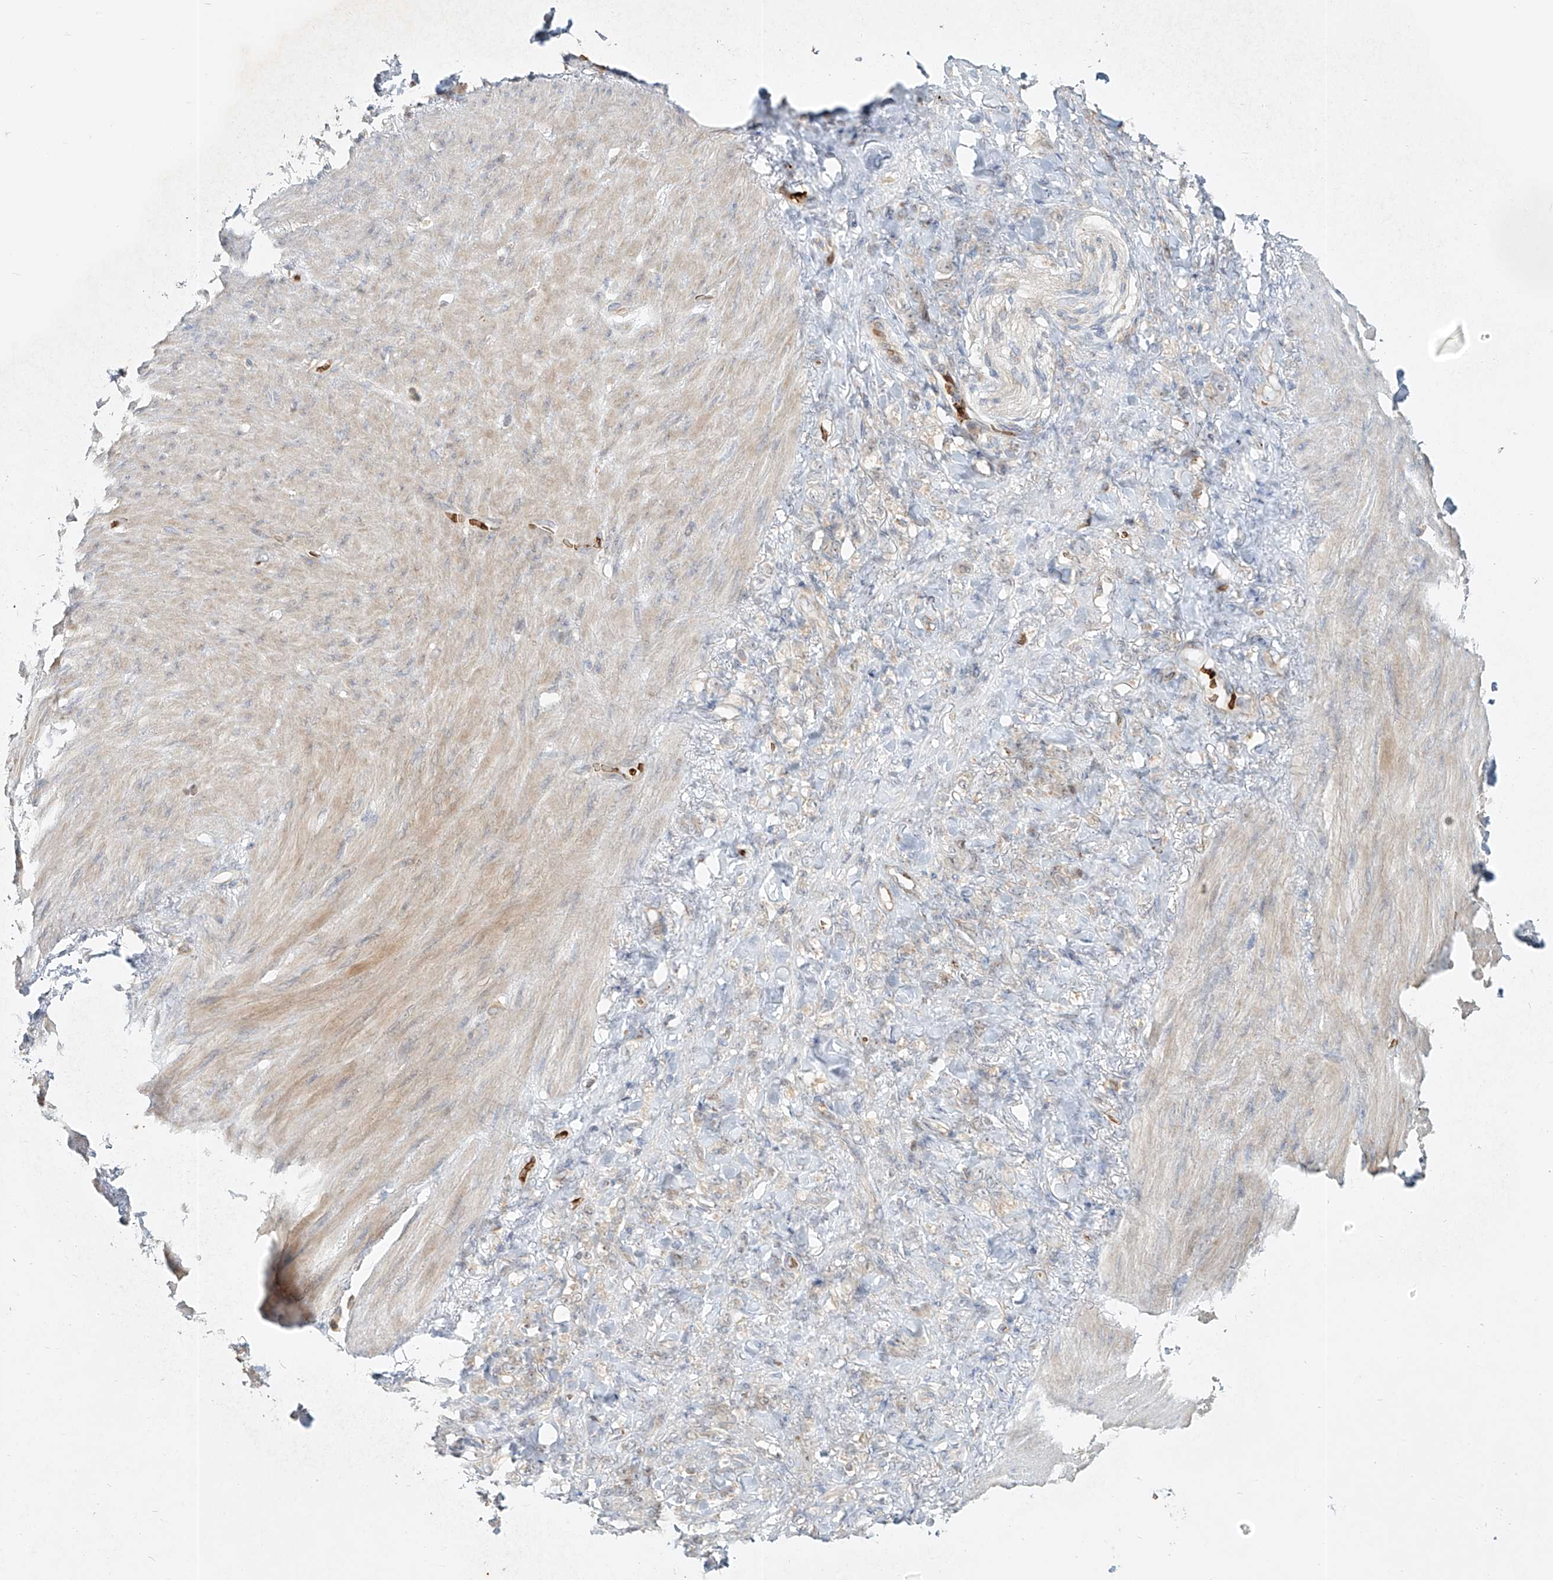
{"staining": {"intensity": "negative", "quantity": "none", "location": "none"}, "tissue": "stomach cancer", "cell_type": "Tumor cells", "image_type": "cancer", "snomed": [{"axis": "morphology", "description": "Normal tissue, NOS"}, {"axis": "morphology", "description": "Adenocarcinoma, NOS"}, {"axis": "topography", "description": "Stomach"}], "caption": "This is a histopathology image of IHC staining of adenocarcinoma (stomach), which shows no staining in tumor cells.", "gene": "FGD2", "patient": {"sex": "male", "age": 82}}